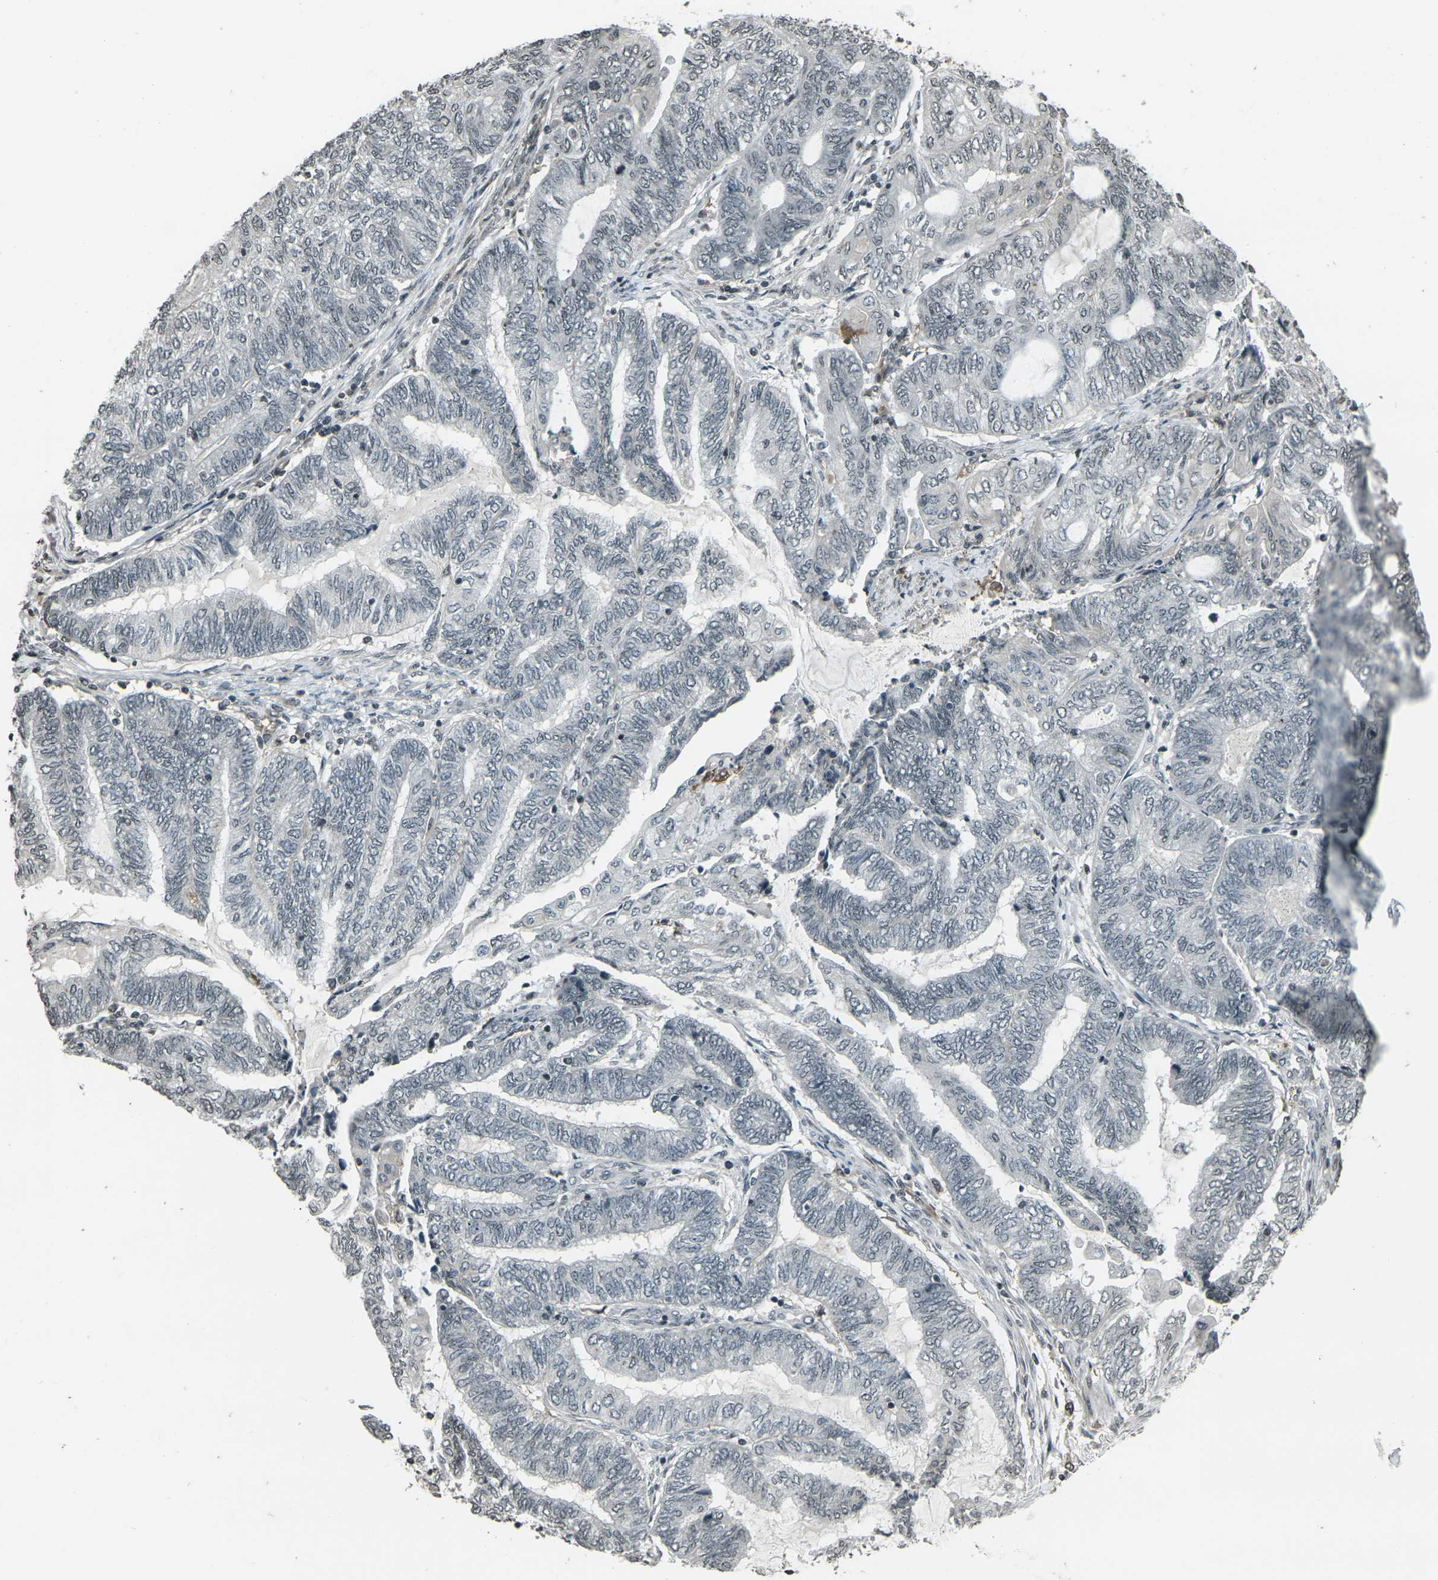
{"staining": {"intensity": "negative", "quantity": "none", "location": "none"}, "tissue": "endometrial cancer", "cell_type": "Tumor cells", "image_type": "cancer", "snomed": [{"axis": "morphology", "description": "Adenocarcinoma, NOS"}, {"axis": "topography", "description": "Uterus"}, {"axis": "topography", "description": "Endometrium"}], "caption": "Endometrial cancer was stained to show a protein in brown. There is no significant staining in tumor cells.", "gene": "PRPF8", "patient": {"sex": "female", "age": 70}}